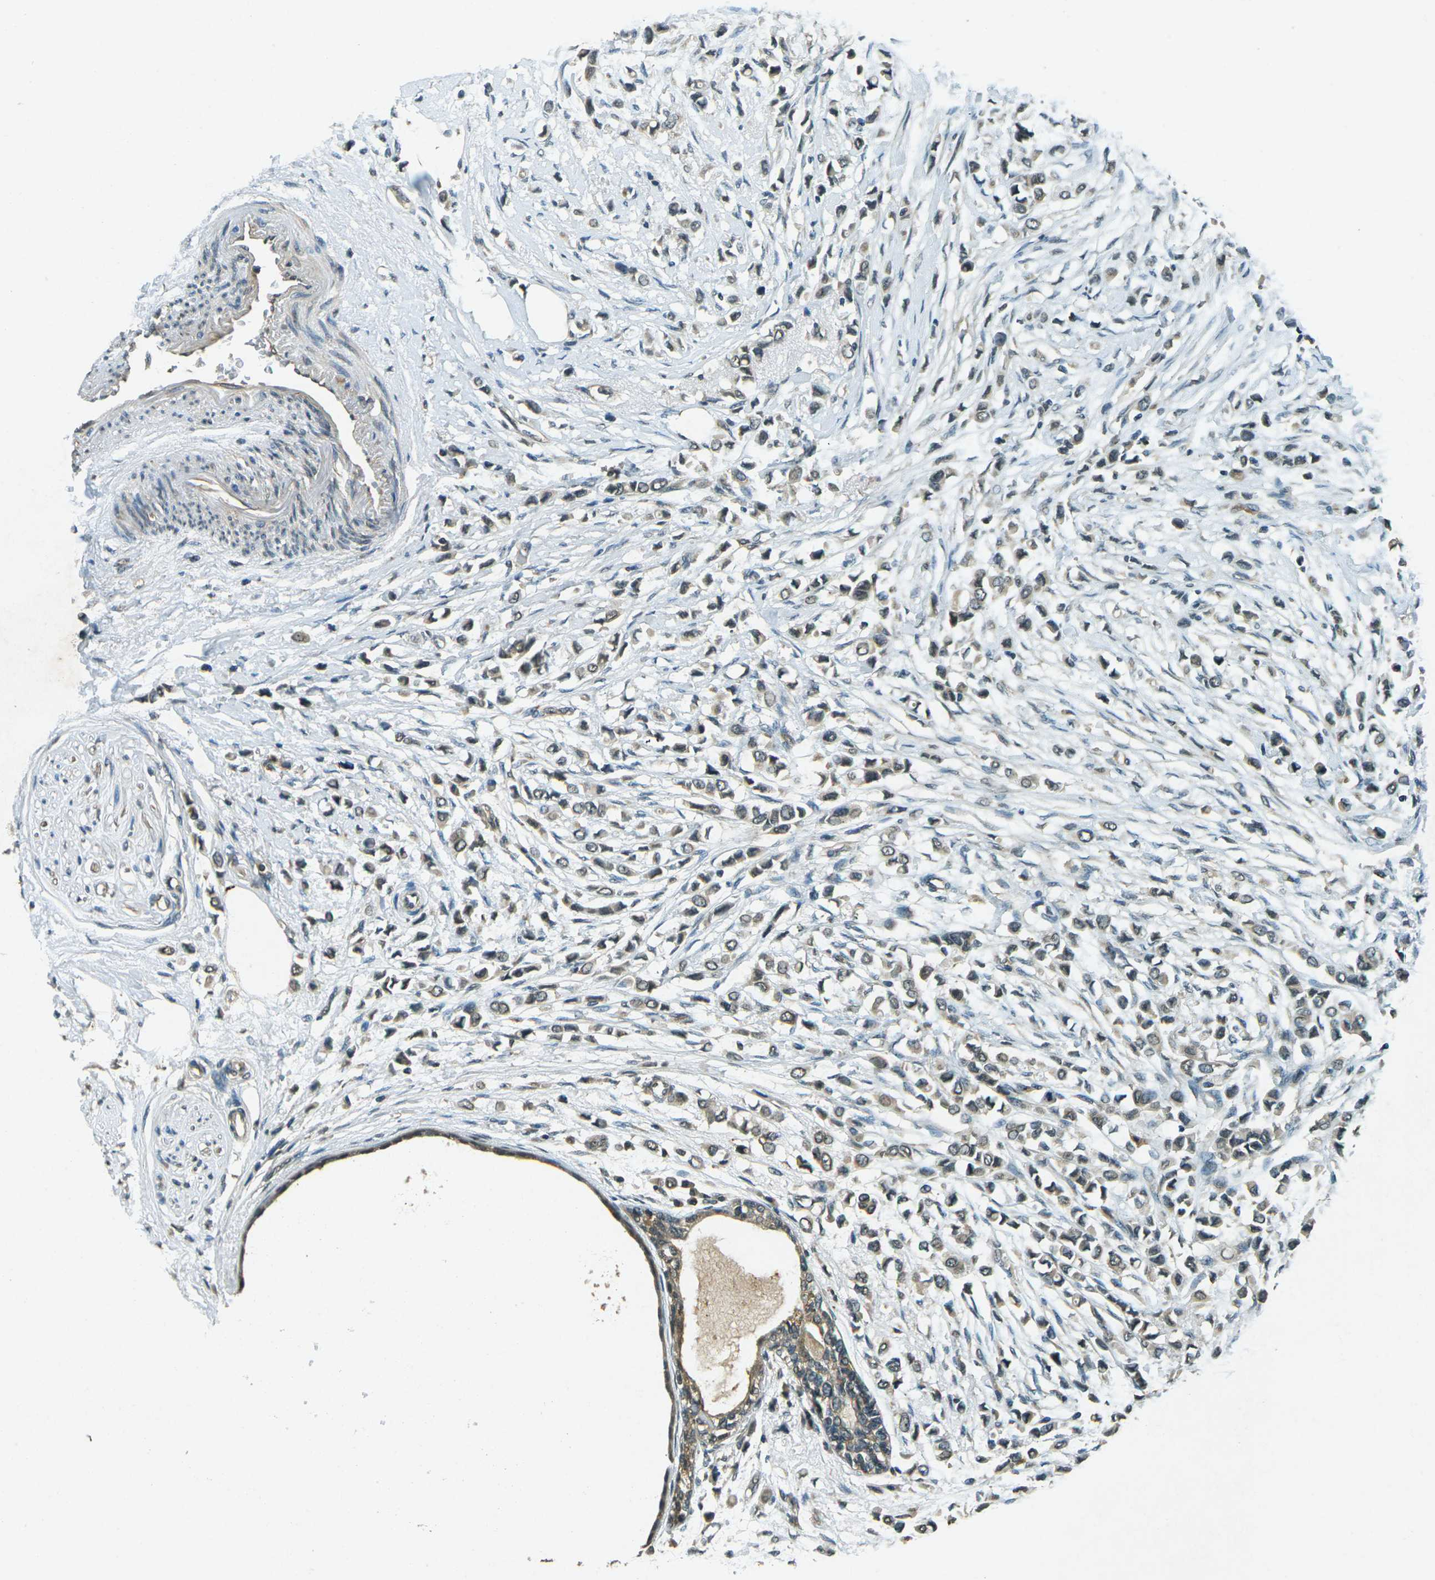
{"staining": {"intensity": "weak", "quantity": "<25%", "location": "cytoplasmic/membranous"}, "tissue": "breast cancer", "cell_type": "Tumor cells", "image_type": "cancer", "snomed": [{"axis": "morphology", "description": "Lobular carcinoma"}, {"axis": "topography", "description": "Breast"}], "caption": "DAB immunohistochemical staining of human lobular carcinoma (breast) demonstrates no significant positivity in tumor cells.", "gene": "PDE2A", "patient": {"sex": "female", "age": 51}}